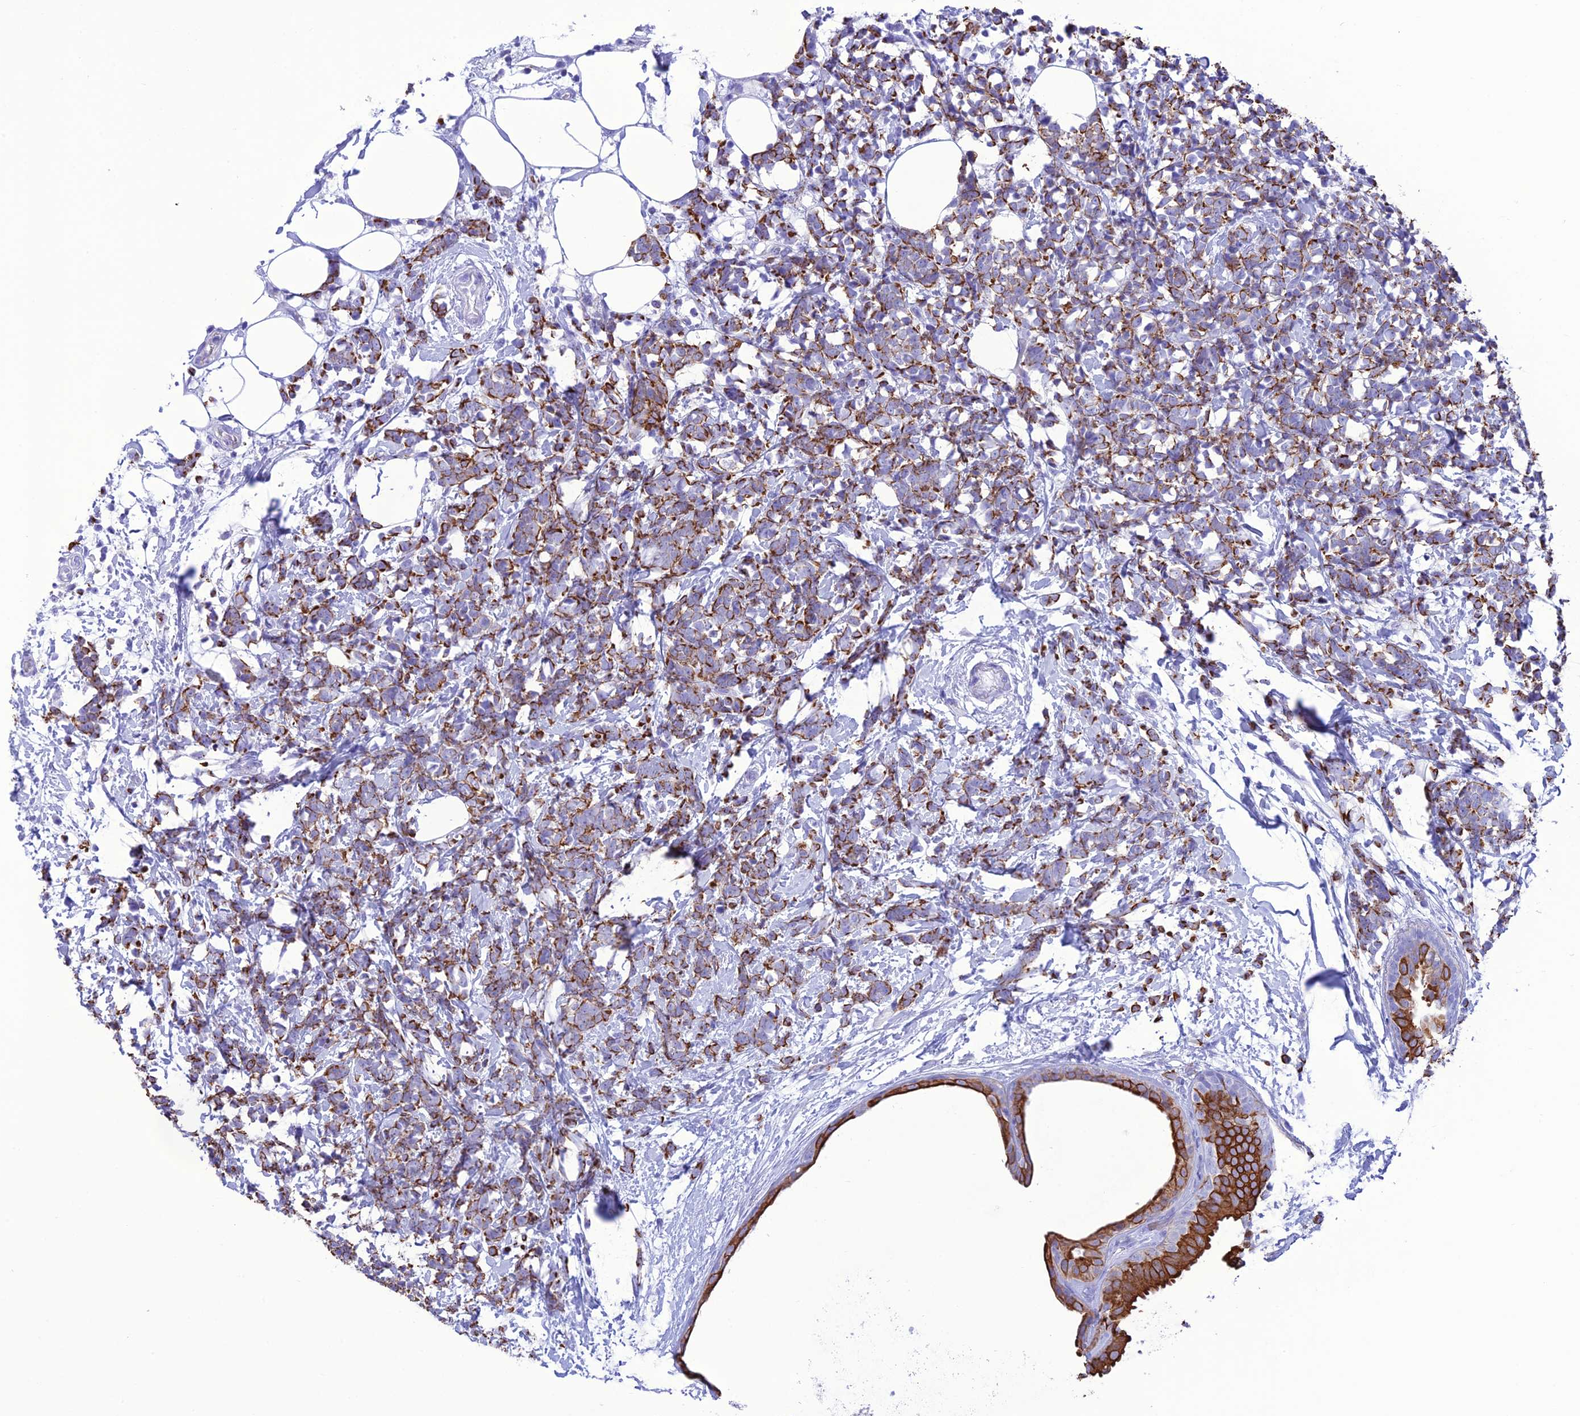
{"staining": {"intensity": "moderate", "quantity": ">75%", "location": "cytoplasmic/membranous"}, "tissue": "breast cancer", "cell_type": "Tumor cells", "image_type": "cancer", "snomed": [{"axis": "morphology", "description": "Lobular carcinoma"}, {"axis": "topography", "description": "Breast"}], "caption": "Brown immunohistochemical staining in breast cancer (lobular carcinoma) shows moderate cytoplasmic/membranous staining in about >75% of tumor cells.", "gene": "VPS52", "patient": {"sex": "female", "age": 58}}